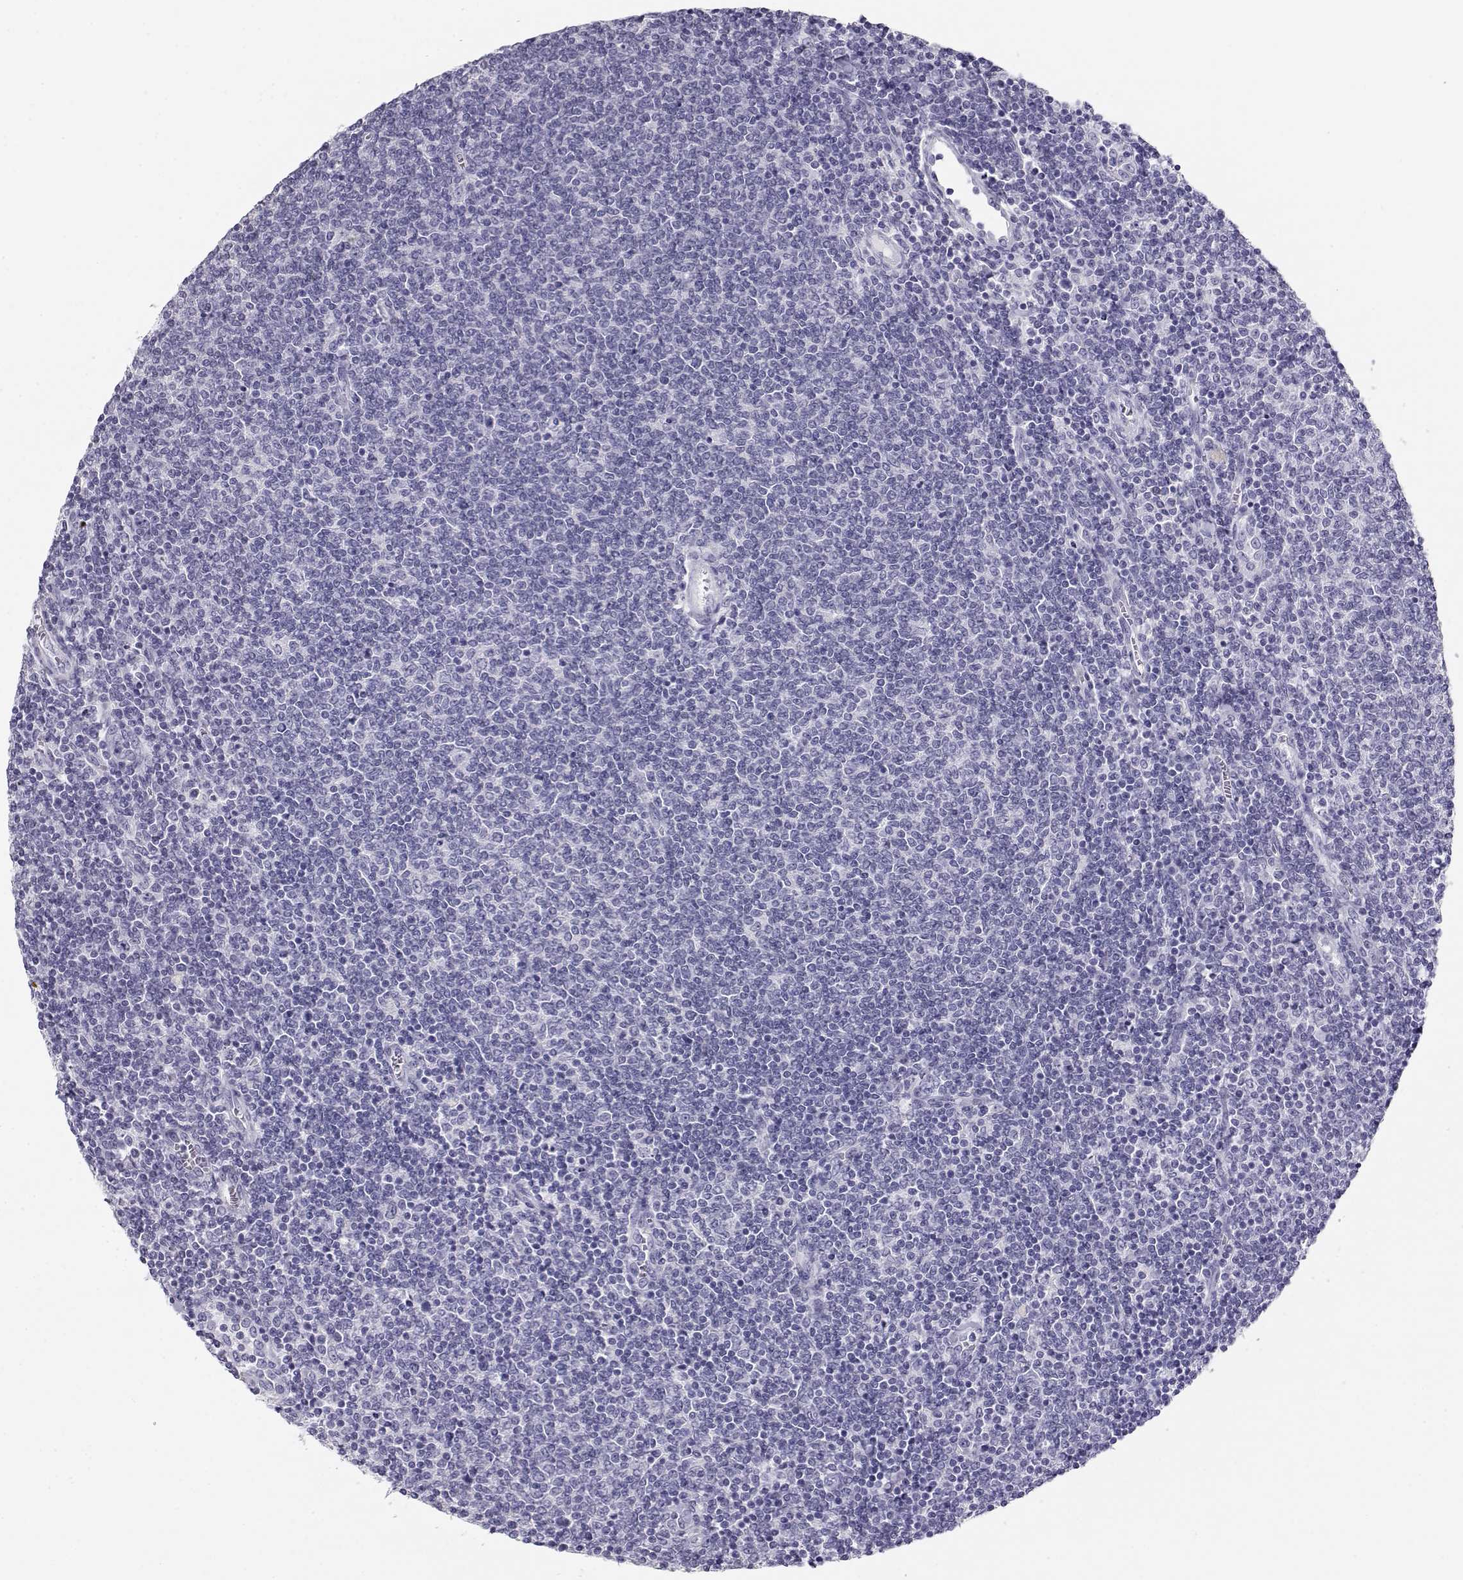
{"staining": {"intensity": "negative", "quantity": "none", "location": "none"}, "tissue": "lymphoma", "cell_type": "Tumor cells", "image_type": "cancer", "snomed": [{"axis": "morphology", "description": "Malignant lymphoma, non-Hodgkin's type, Low grade"}, {"axis": "topography", "description": "Lymph node"}], "caption": "Tumor cells show no significant expression in low-grade malignant lymphoma, non-Hodgkin's type. (DAB IHC with hematoxylin counter stain).", "gene": "MAGEC1", "patient": {"sex": "male", "age": 52}}